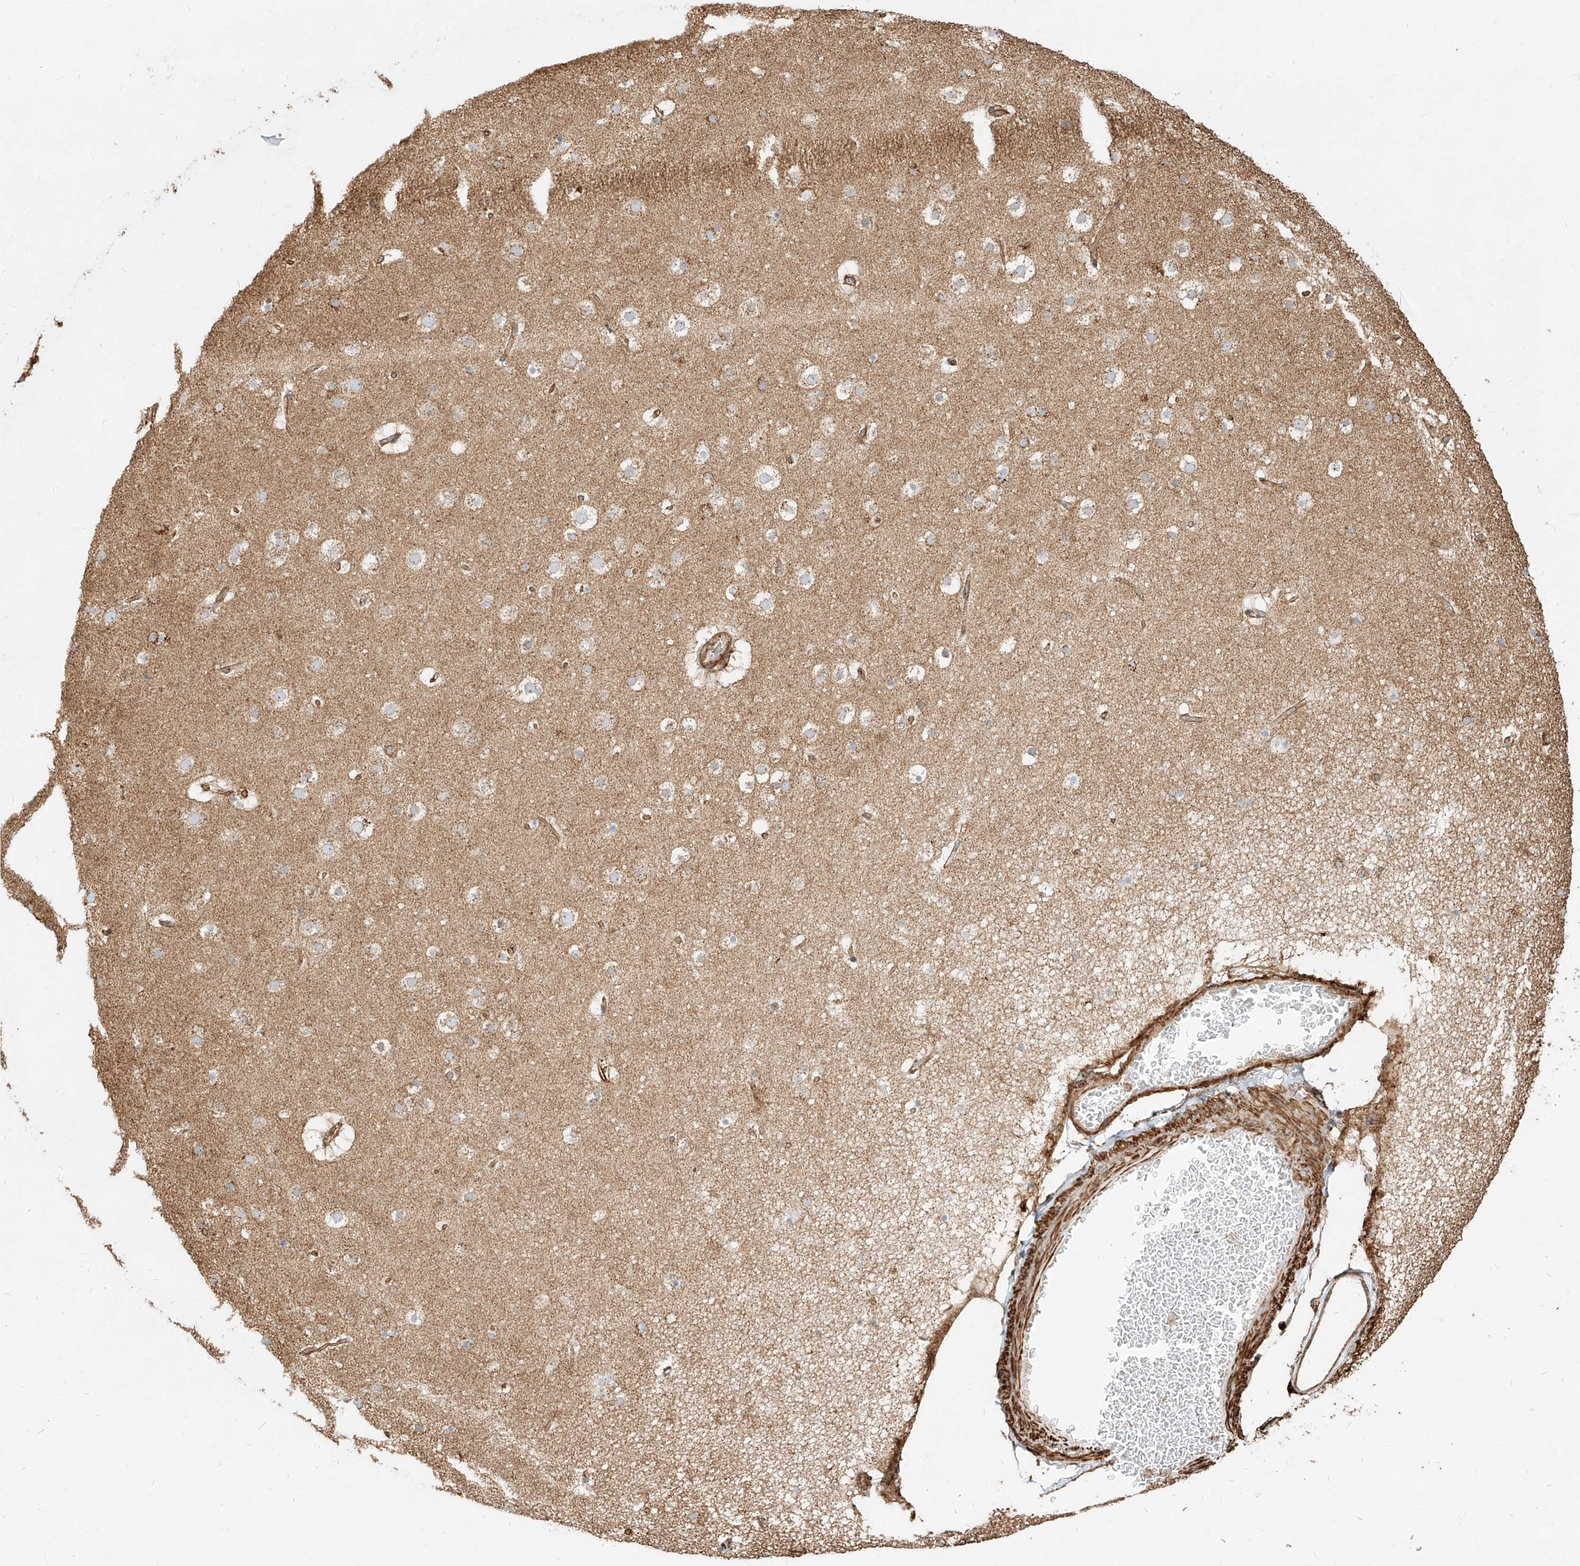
{"staining": {"intensity": "moderate", "quantity": ">75%", "location": "cytoplasmic/membranous"}, "tissue": "cerebral cortex", "cell_type": "Endothelial cells", "image_type": "normal", "snomed": [{"axis": "morphology", "description": "Normal tissue, NOS"}, {"axis": "topography", "description": "Cerebral cortex"}], "caption": "Cerebral cortex stained with a protein marker demonstrates moderate staining in endothelial cells.", "gene": "MTX2", "patient": {"sex": "male", "age": 57}}